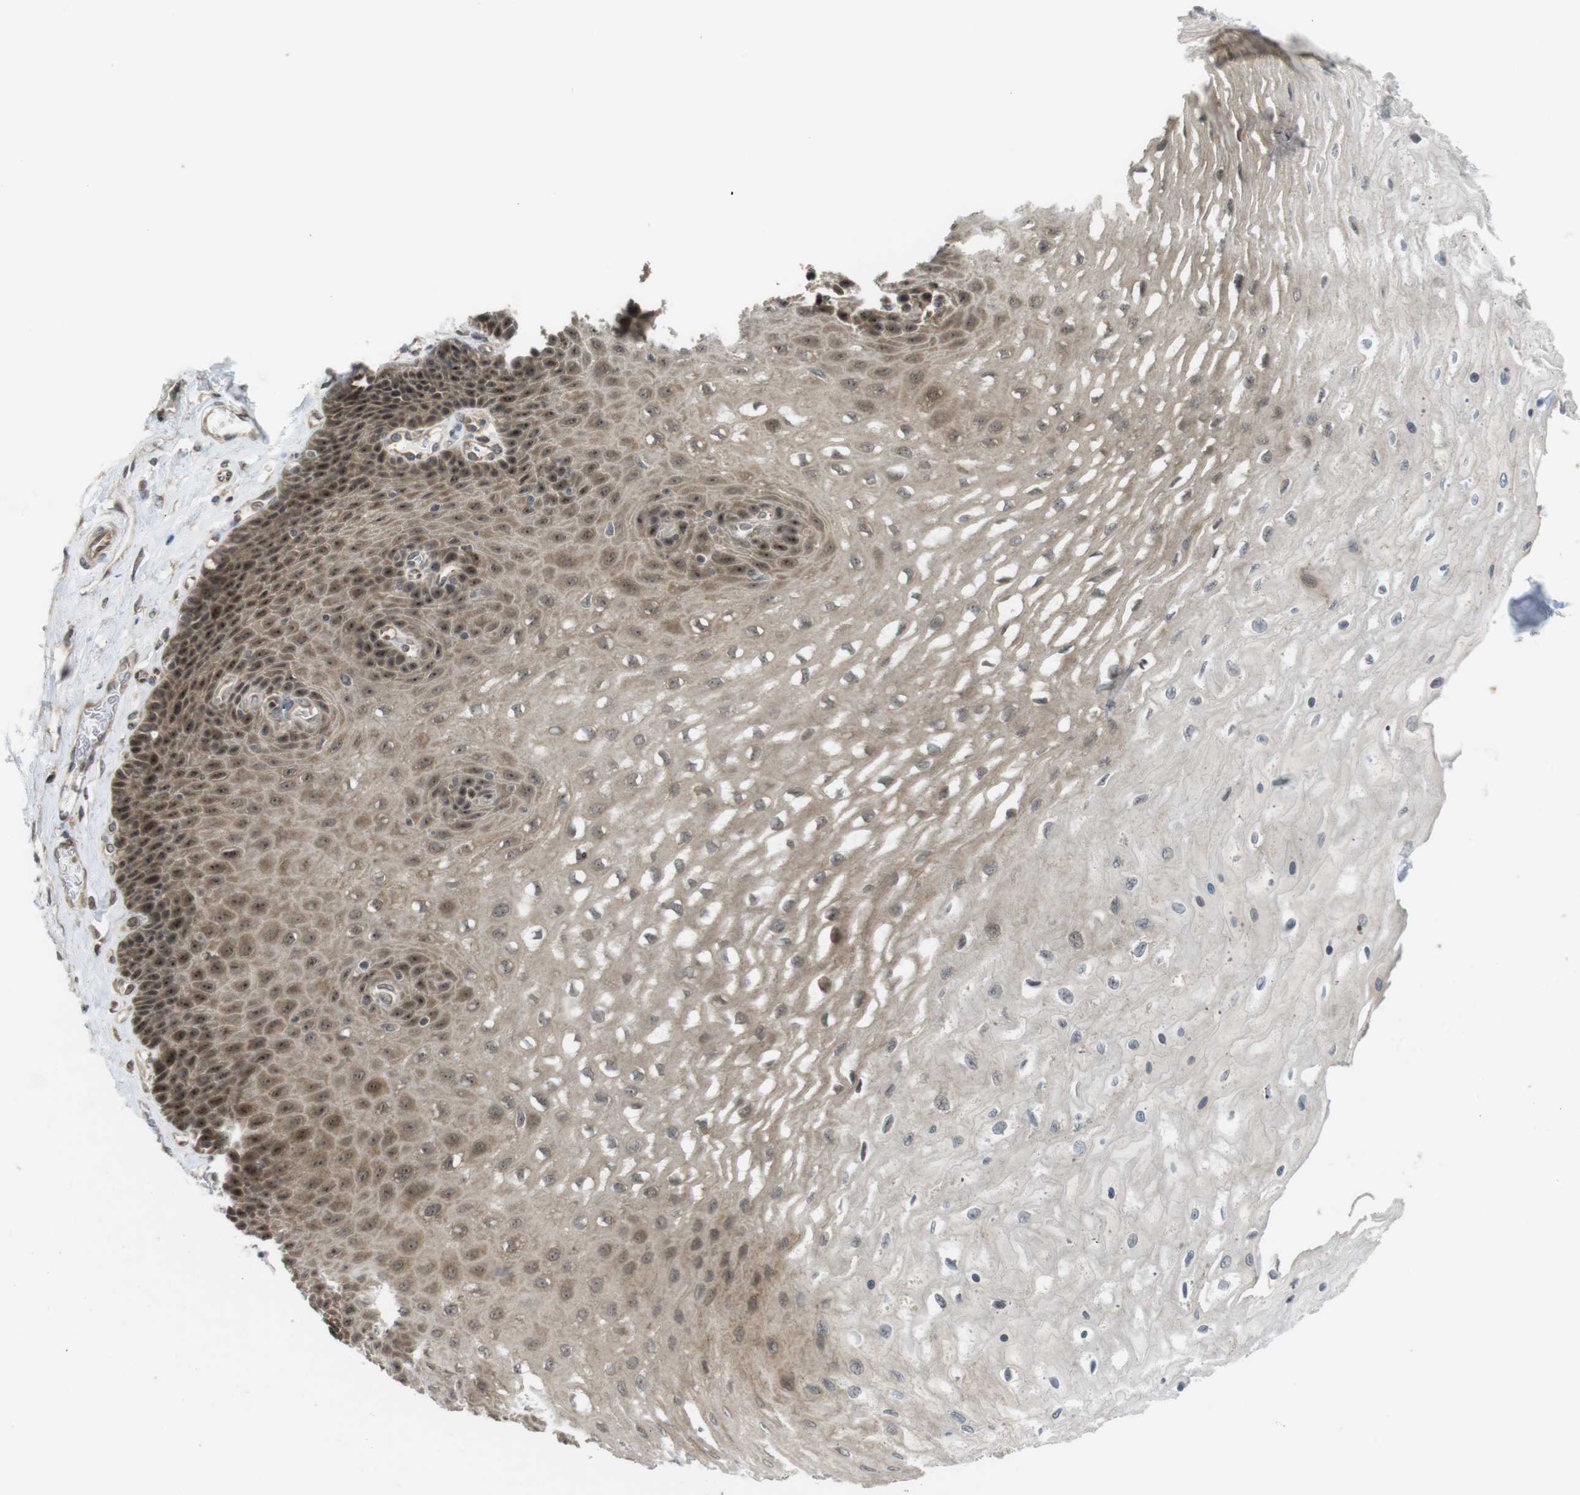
{"staining": {"intensity": "moderate", "quantity": ">75%", "location": "cytoplasmic/membranous,nuclear"}, "tissue": "esophagus", "cell_type": "Squamous epithelial cells", "image_type": "normal", "snomed": [{"axis": "morphology", "description": "Normal tissue, NOS"}, {"axis": "topography", "description": "Esophagus"}], "caption": "A micrograph showing moderate cytoplasmic/membranous,nuclear staining in about >75% of squamous epithelial cells in benign esophagus, as visualized by brown immunohistochemical staining.", "gene": "CC2D1A", "patient": {"sex": "female", "age": 72}}